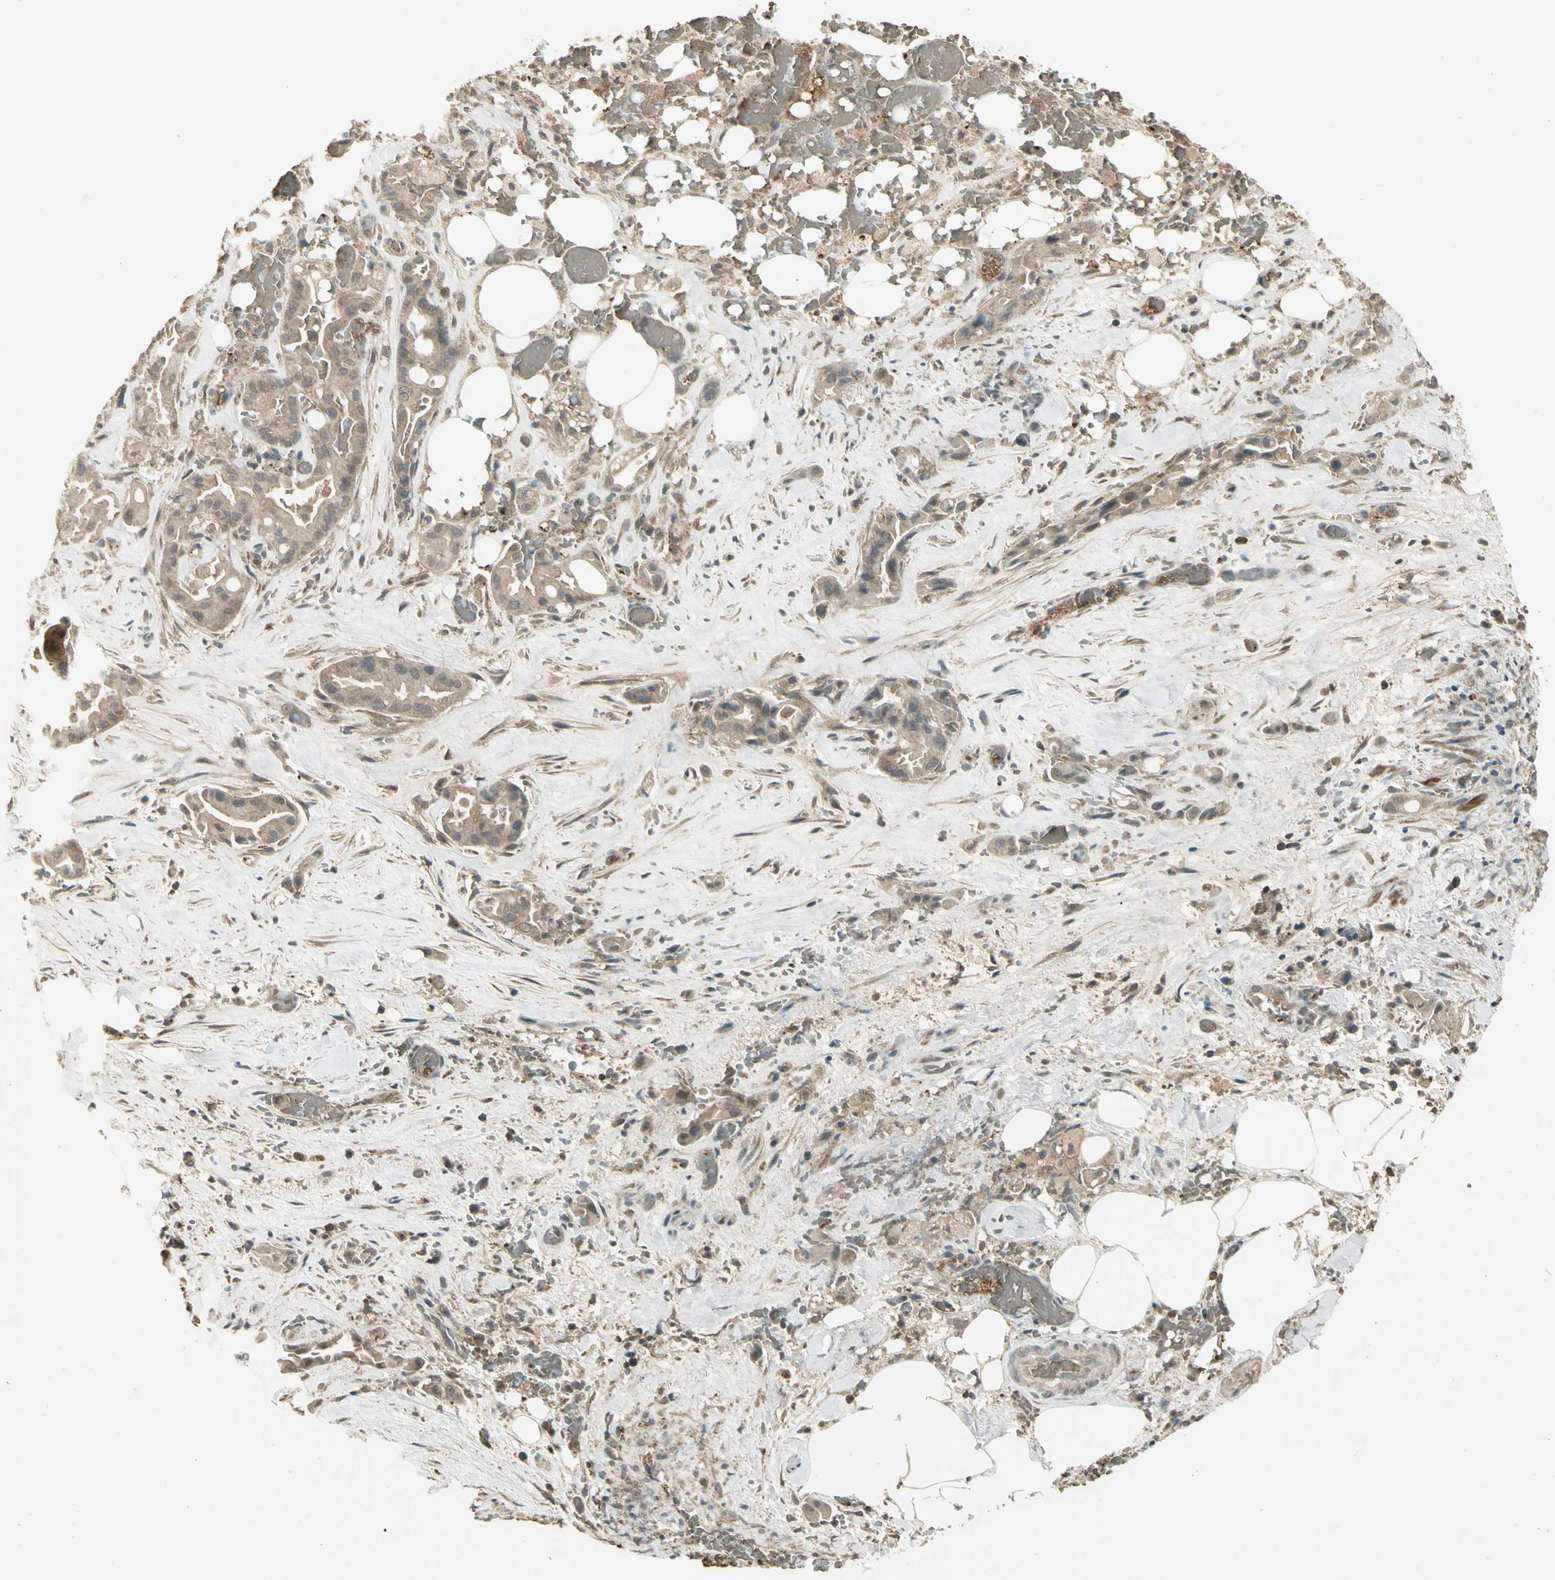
{"staining": {"intensity": "weak", "quantity": ">75%", "location": "cytoplasmic/membranous"}, "tissue": "liver cancer", "cell_type": "Tumor cells", "image_type": "cancer", "snomed": [{"axis": "morphology", "description": "Cholangiocarcinoma"}, {"axis": "topography", "description": "Liver"}], "caption": "A high-resolution micrograph shows immunohistochemistry (IHC) staining of liver cholangiocarcinoma, which displays weak cytoplasmic/membranous expression in about >75% of tumor cells. (Brightfield microscopy of DAB IHC at high magnification).", "gene": "KEAP1", "patient": {"sex": "female", "age": 68}}